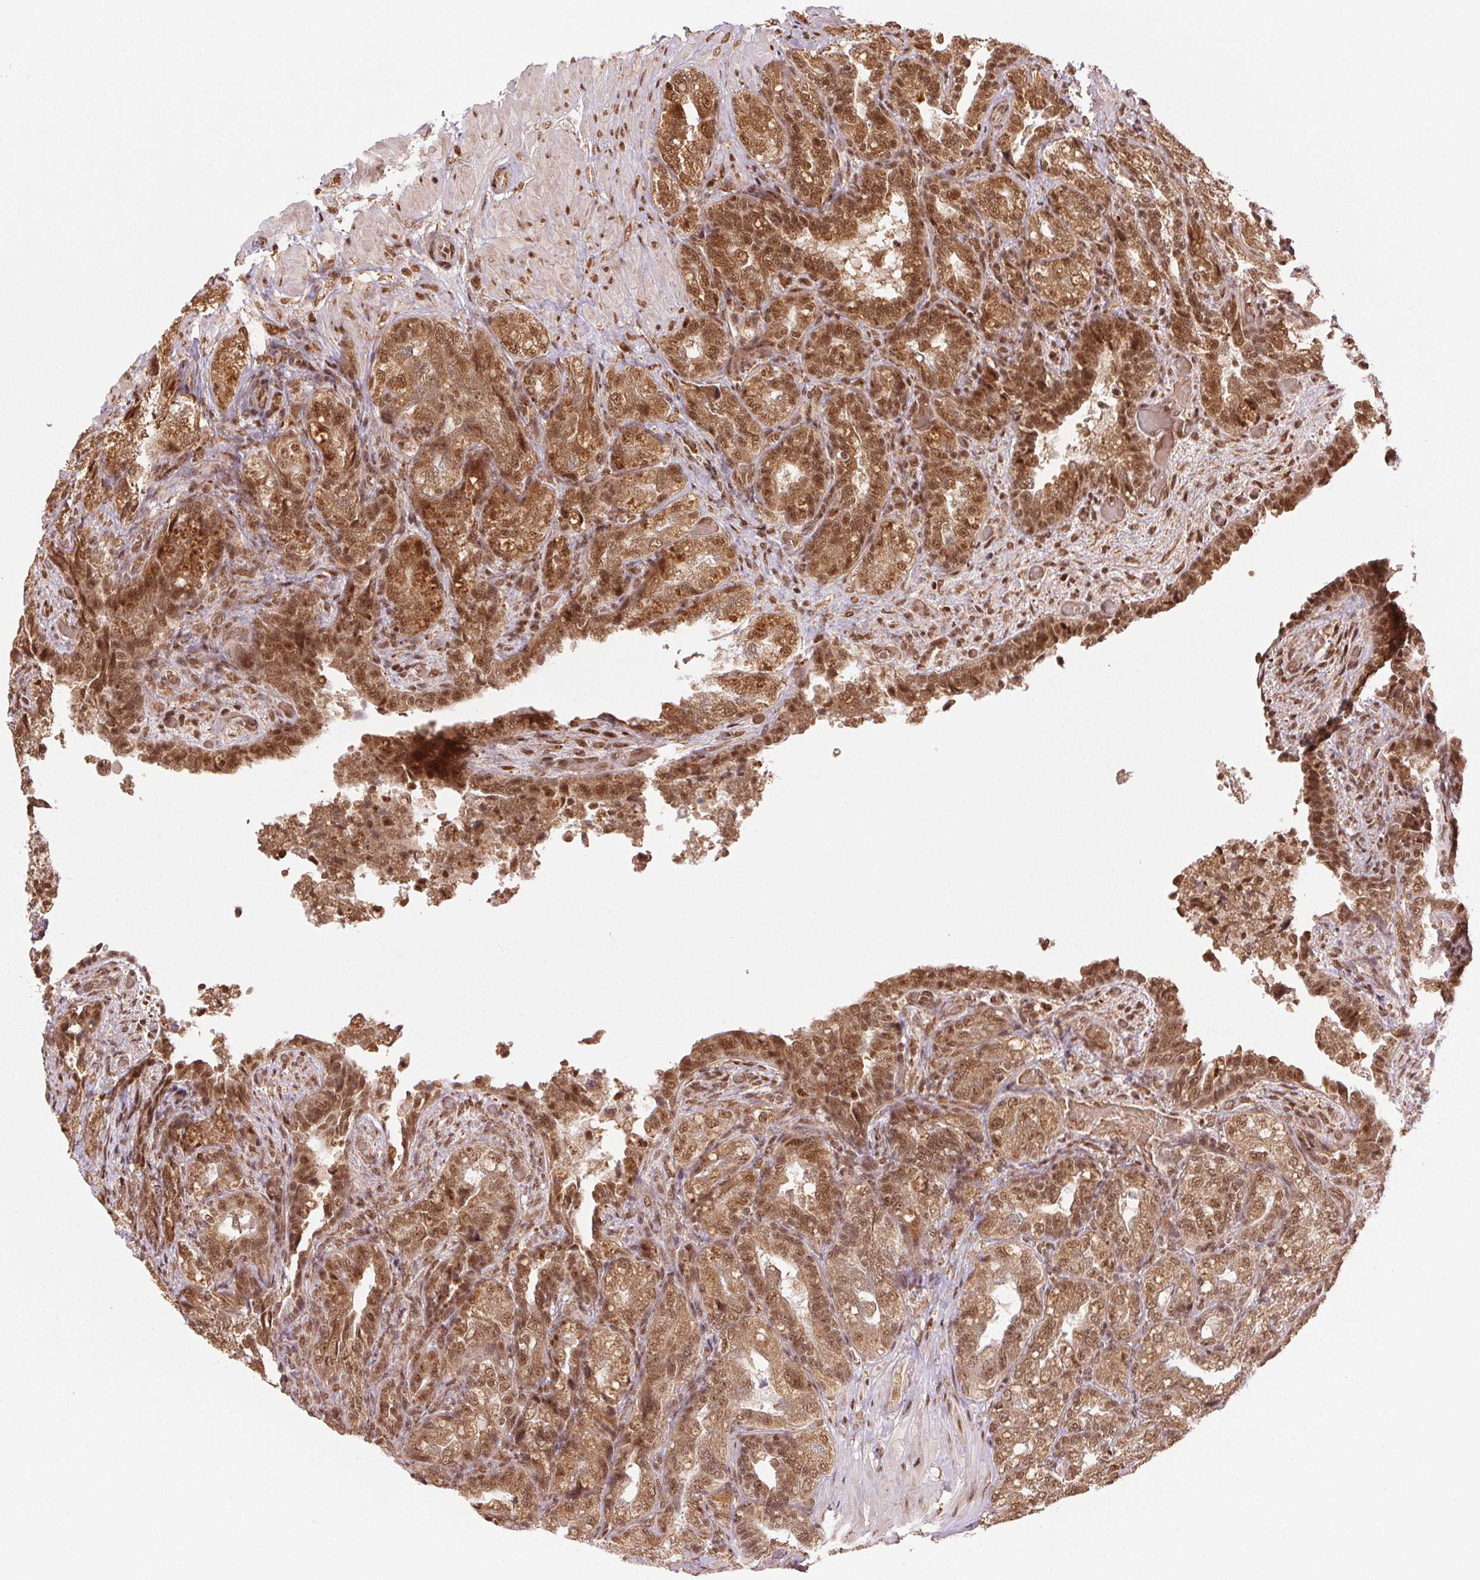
{"staining": {"intensity": "moderate", "quantity": ">75%", "location": "cytoplasmic/membranous,nuclear"}, "tissue": "seminal vesicle", "cell_type": "Glandular cells", "image_type": "normal", "snomed": [{"axis": "morphology", "description": "Normal tissue, NOS"}, {"axis": "topography", "description": "Seminal veicle"}], "caption": "Protein analysis of unremarkable seminal vesicle demonstrates moderate cytoplasmic/membranous,nuclear expression in approximately >75% of glandular cells. (DAB IHC, brown staining for protein, blue staining for nuclei).", "gene": "TREML4", "patient": {"sex": "male", "age": 57}}